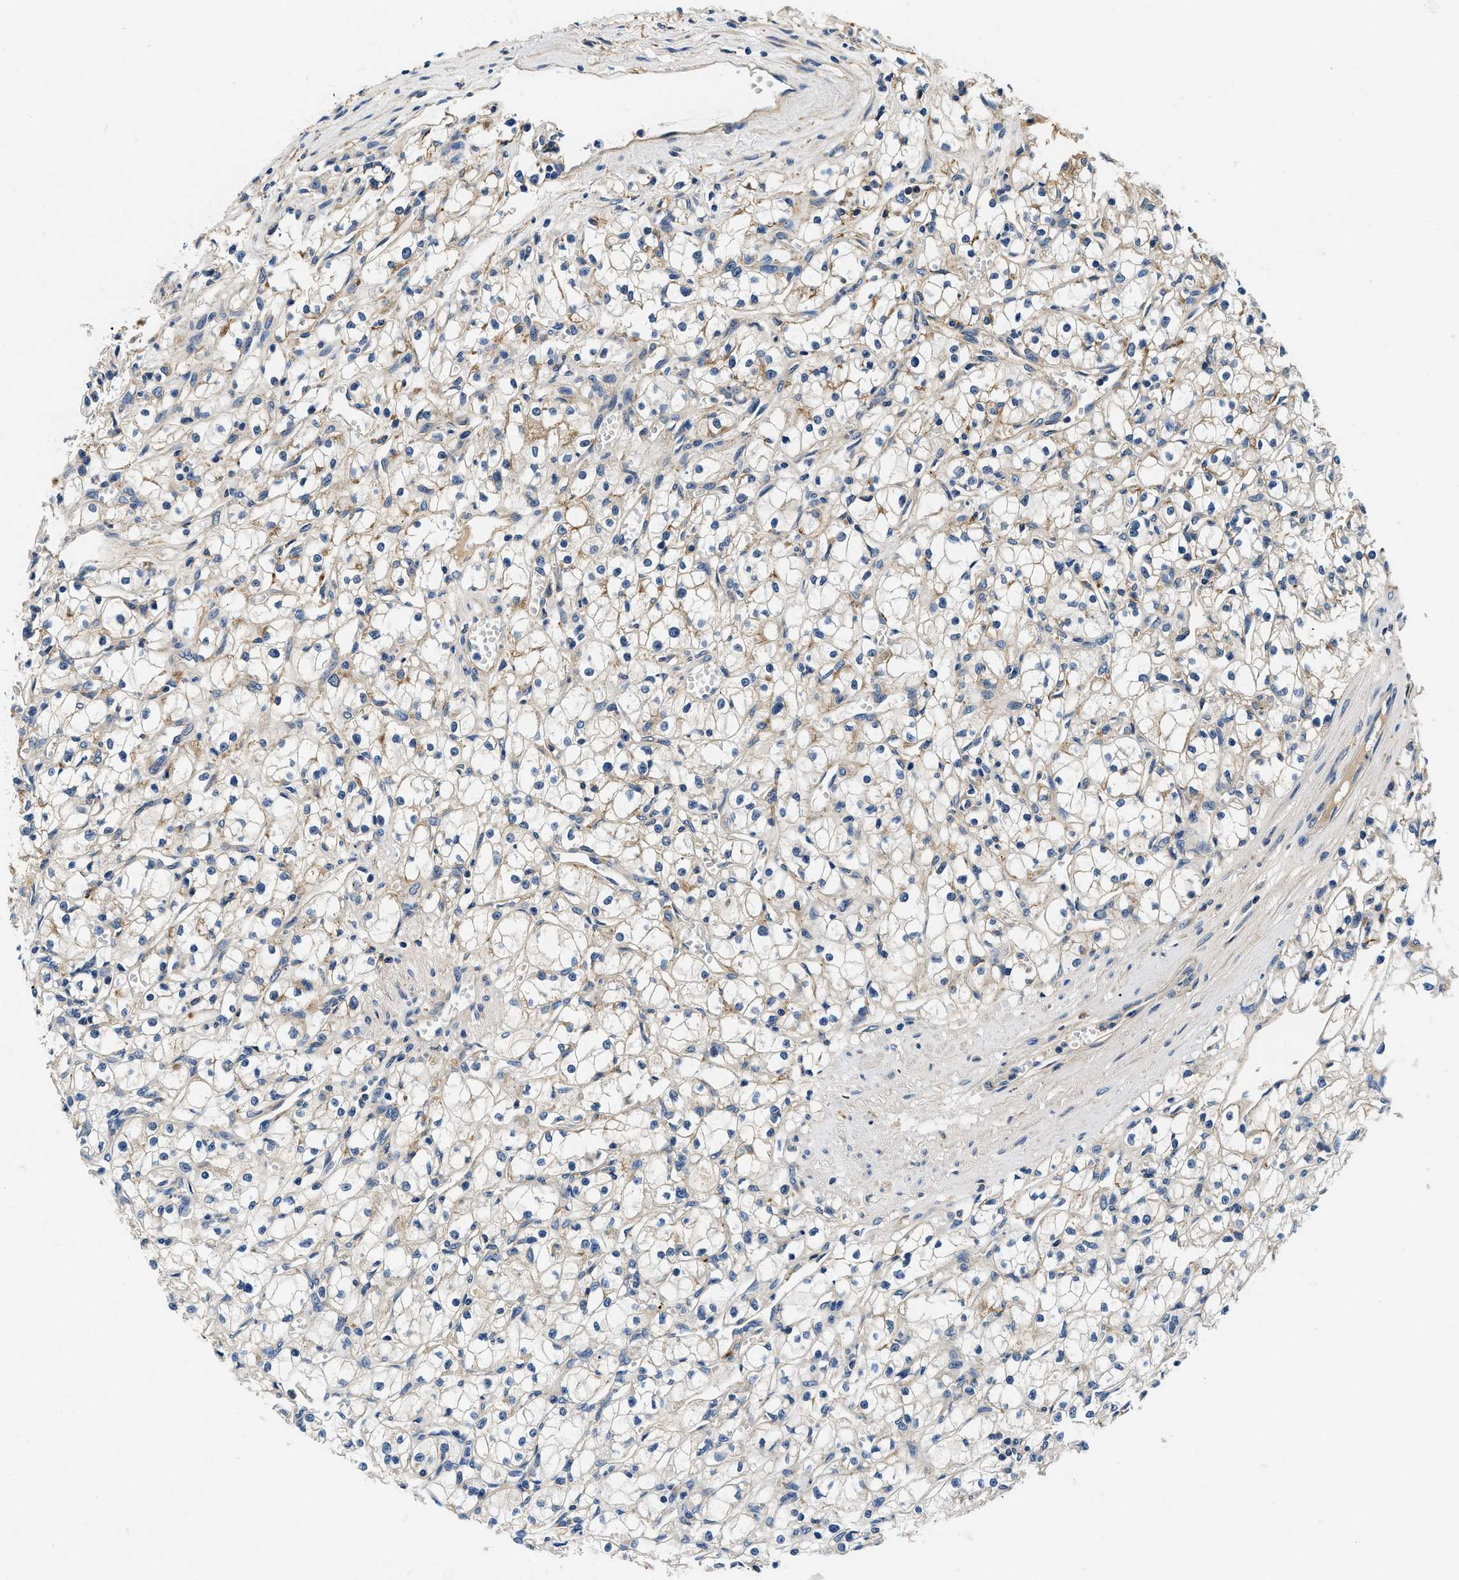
{"staining": {"intensity": "weak", "quantity": "<25%", "location": "cytoplasmic/membranous"}, "tissue": "renal cancer", "cell_type": "Tumor cells", "image_type": "cancer", "snomed": [{"axis": "morphology", "description": "Adenocarcinoma, NOS"}, {"axis": "topography", "description": "Kidney"}], "caption": "Renal cancer was stained to show a protein in brown. There is no significant positivity in tumor cells.", "gene": "ZFAND3", "patient": {"sex": "male", "age": 56}}